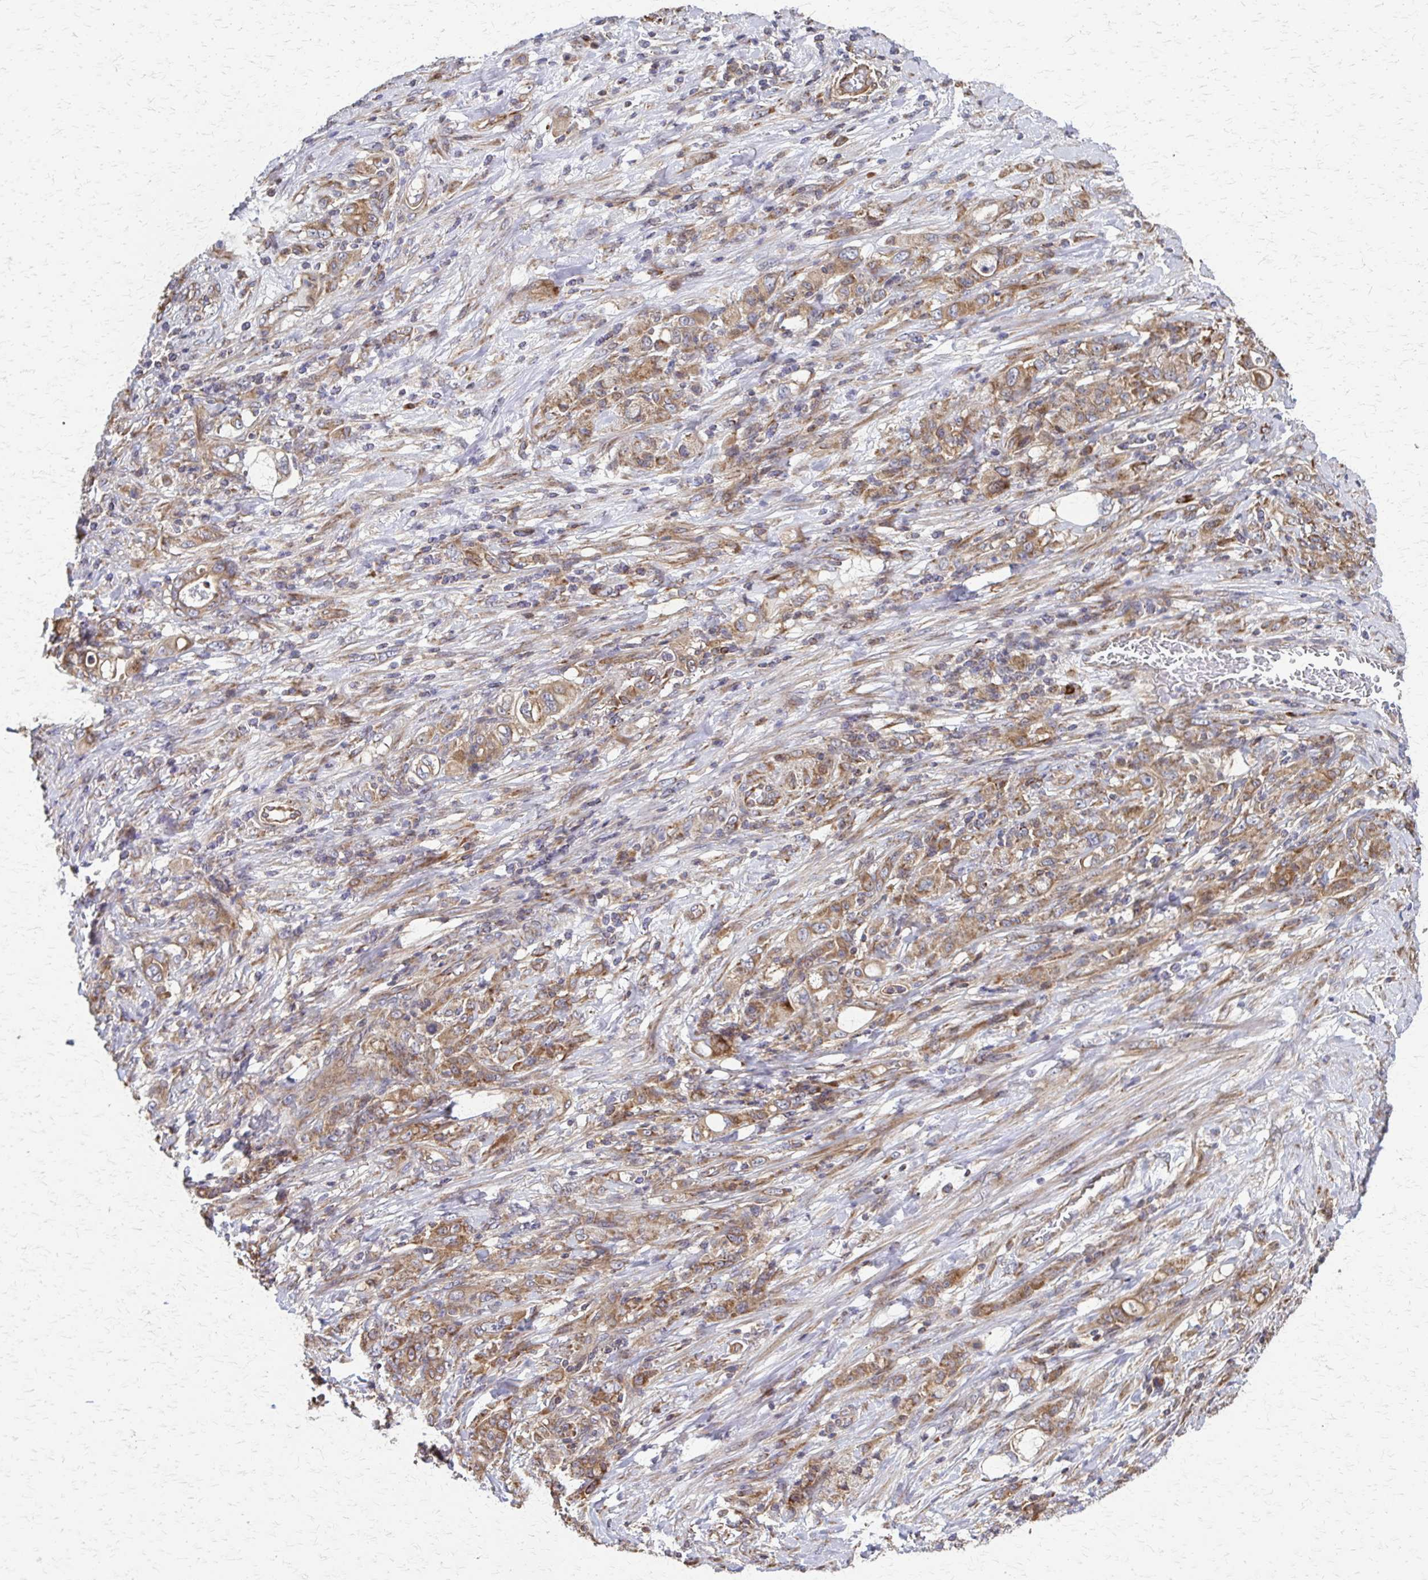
{"staining": {"intensity": "moderate", "quantity": ">75%", "location": "cytoplasmic/membranous"}, "tissue": "stomach cancer", "cell_type": "Tumor cells", "image_type": "cancer", "snomed": [{"axis": "morphology", "description": "Adenocarcinoma, NOS"}, {"axis": "topography", "description": "Stomach"}], "caption": "Protein analysis of adenocarcinoma (stomach) tissue exhibits moderate cytoplasmic/membranous positivity in about >75% of tumor cells.", "gene": "EEF2", "patient": {"sex": "female", "age": 79}}